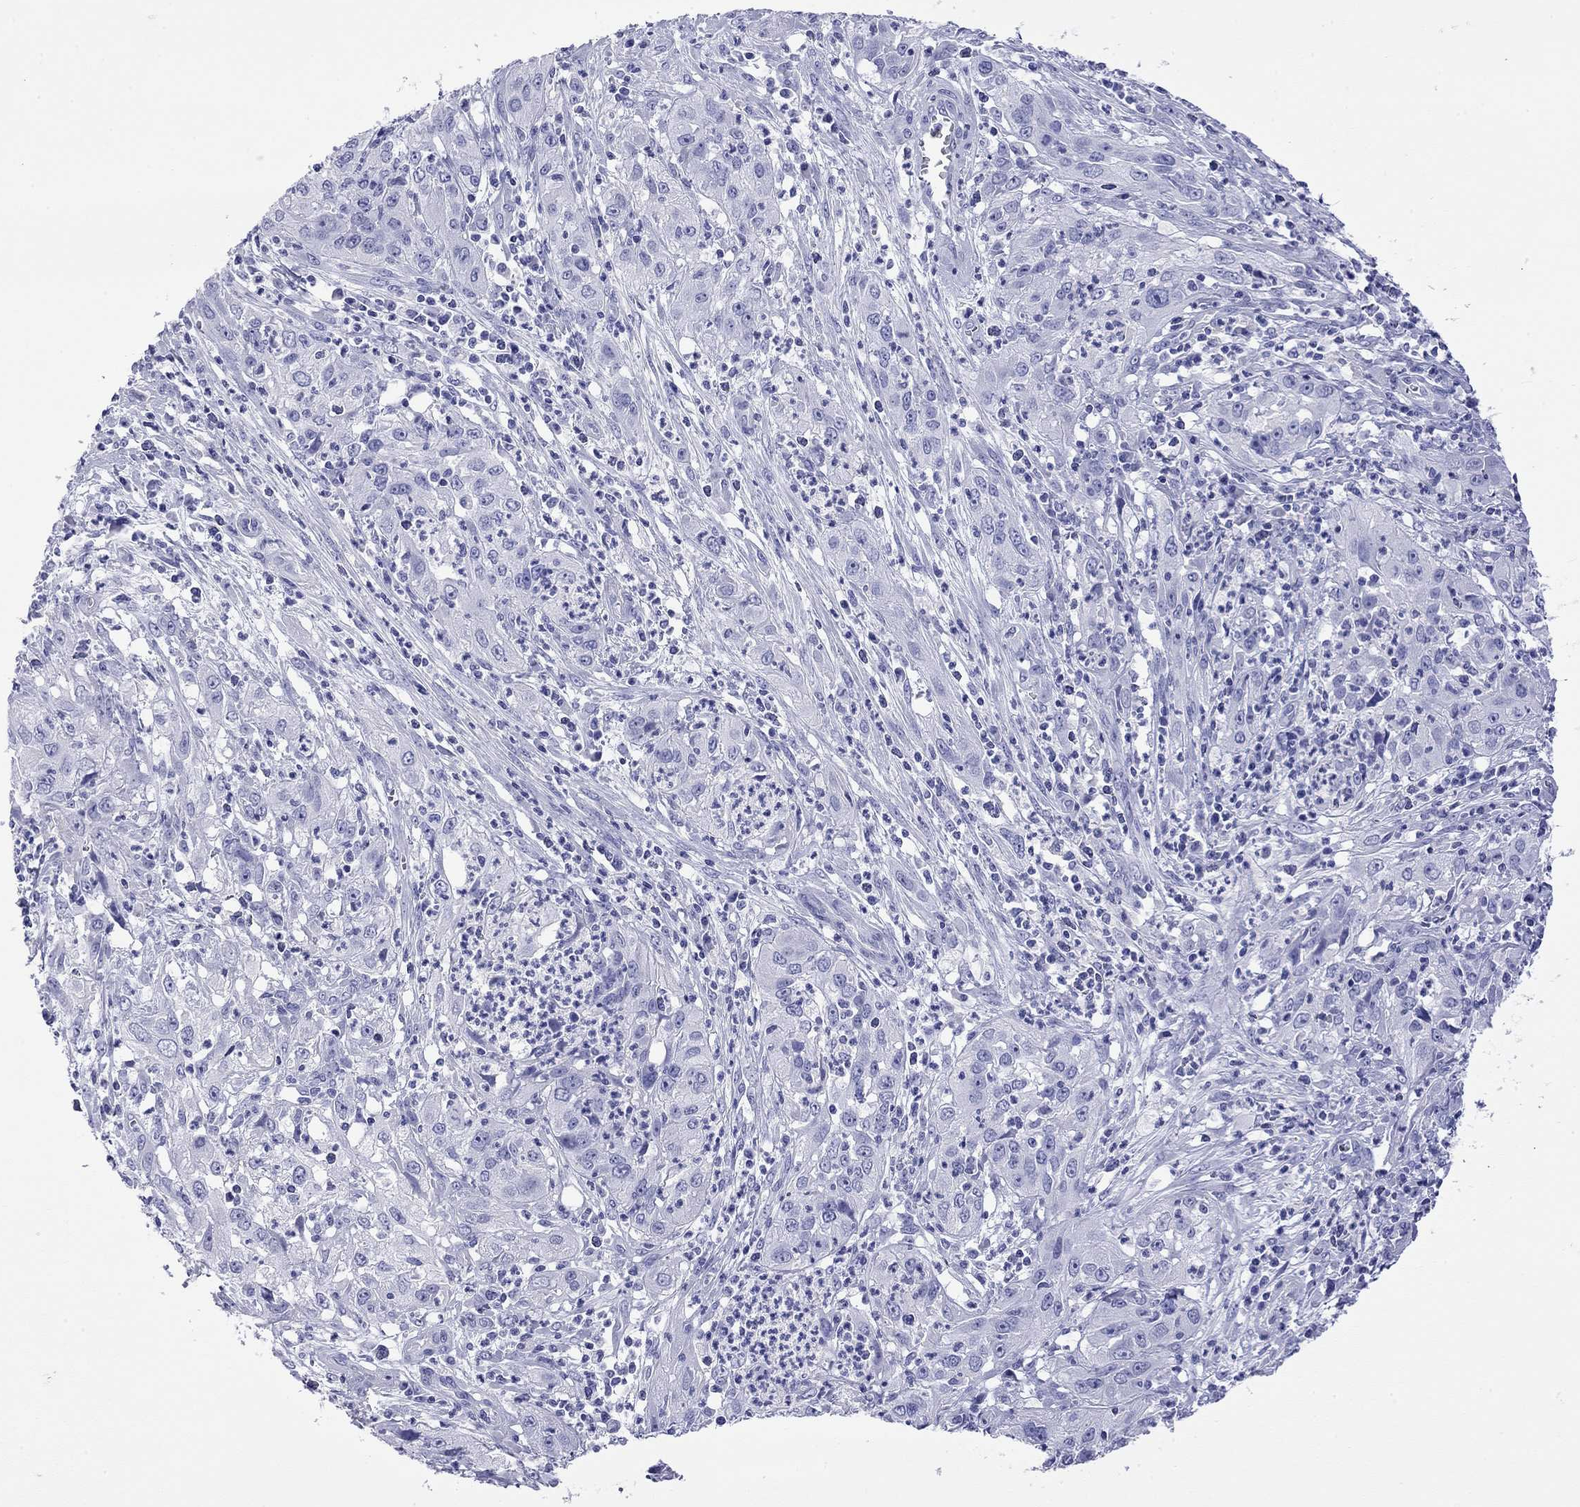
{"staining": {"intensity": "negative", "quantity": "none", "location": "none"}, "tissue": "cervical cancer", "cell_type": "Tumor cells", "image_type": "cancer", "snomed": [{"axis": "morphology", "description": "Squamous cell carcinoma, NOS"}, {"axis": "topography", "description": "Cervix"}], "caption": "Immunohistochemistry histopathology image of human squamous cell carcinoma (cervical) stained for a protein (brown), which displays no expression in tumor cells.", "gene": "FIGLA", "patient": {"sex": "female", "age": 32}}